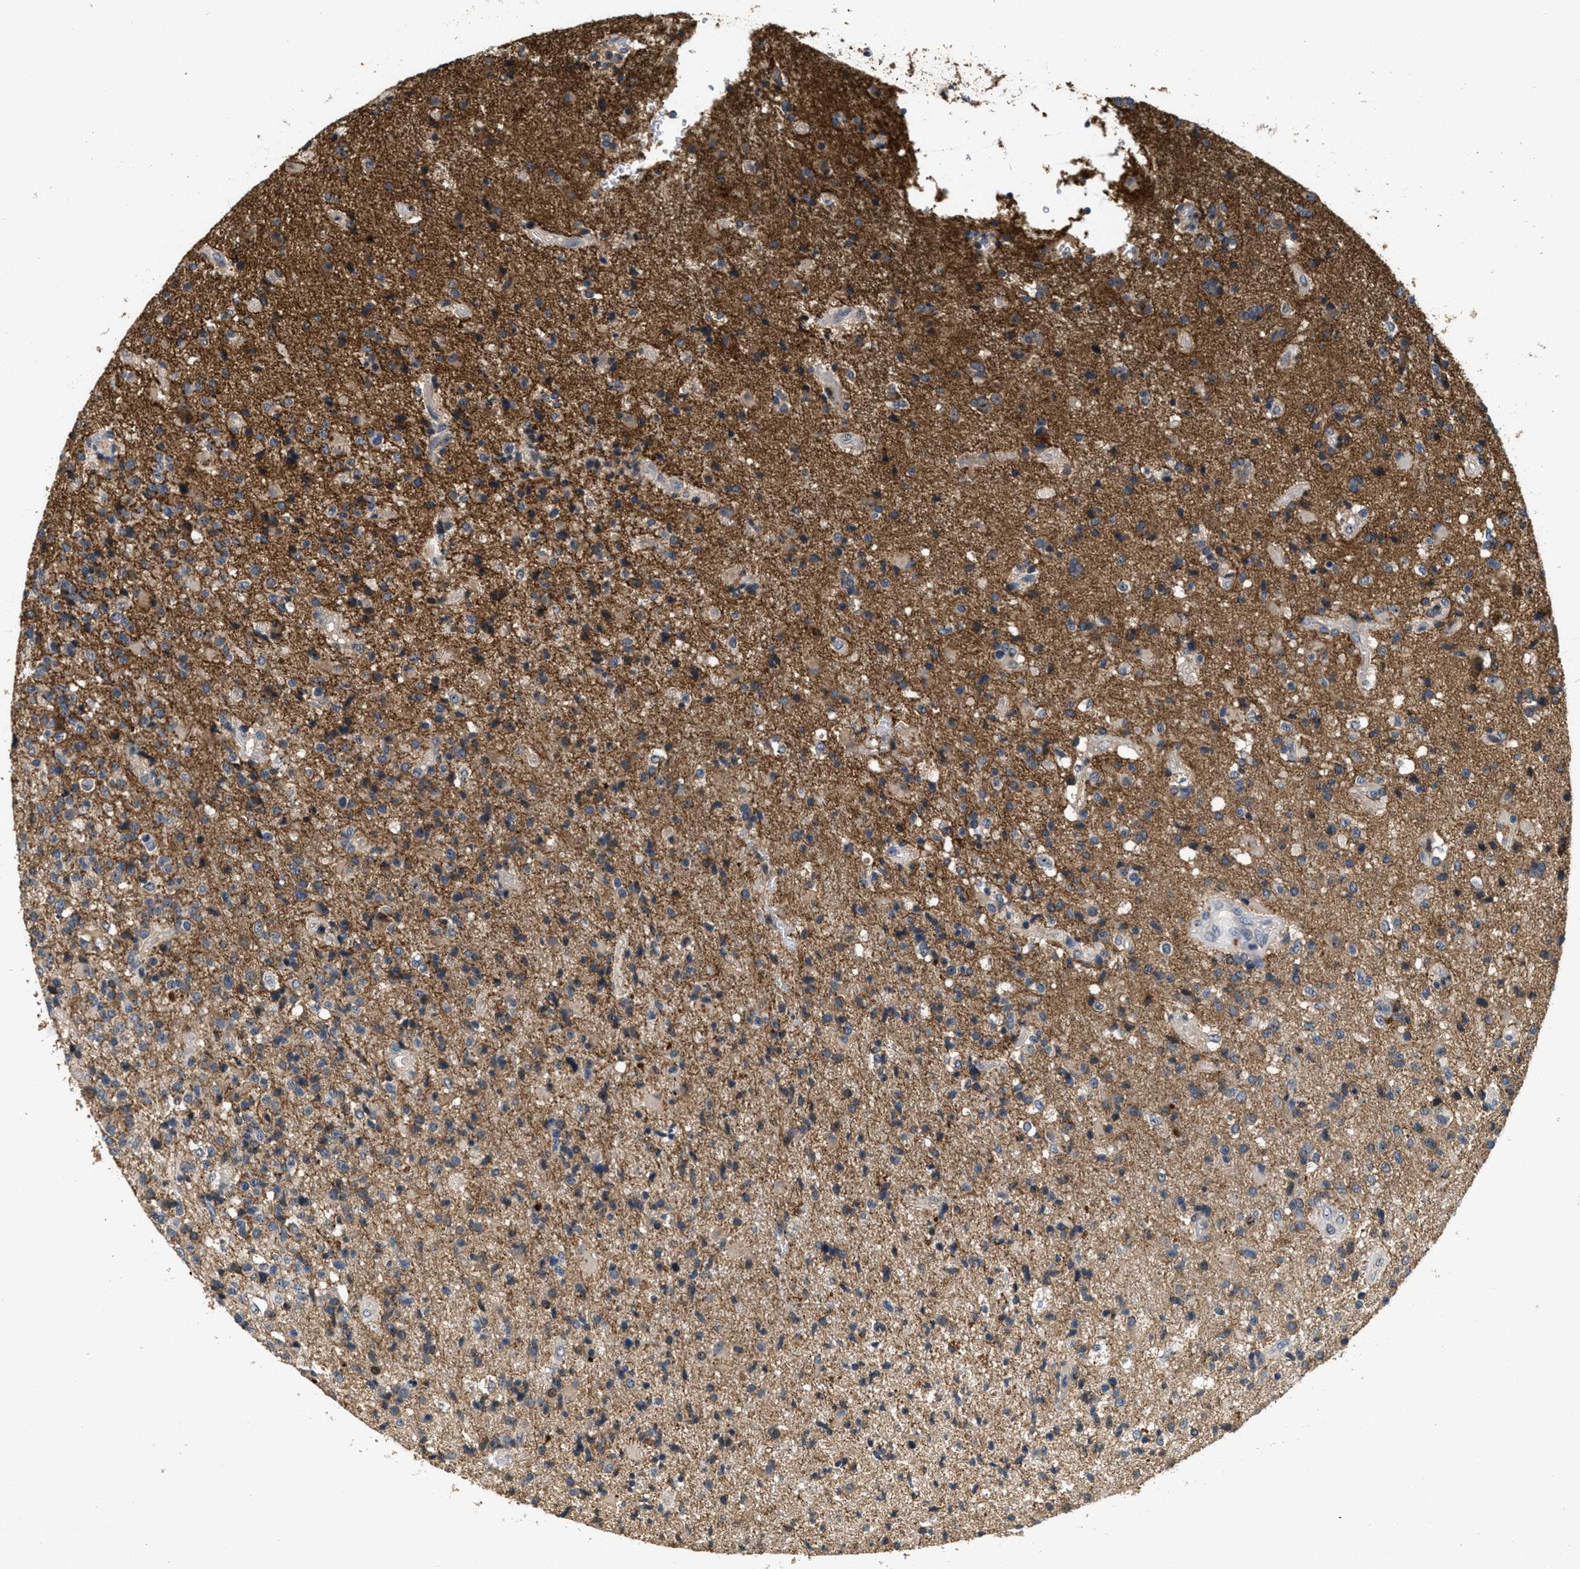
{"staining": {"intensity": "moderate", "quantity": "25%-75%", "location": "cytoplasmic/membranous"}, "tissue": "glioma", "cell_type": "Tumor cells", "image_type": "cancer", "snomed": [{"axis": "morphology", "description": "Glioma, malignant, High grade"}, {"axis": "topography", "description": "Brain"}], "caption": "Glioma stained with a protein marker displays moderate staining in tumor cells.", "gene": "OSMR", "patient": {"sex": "male", "age": 72}}